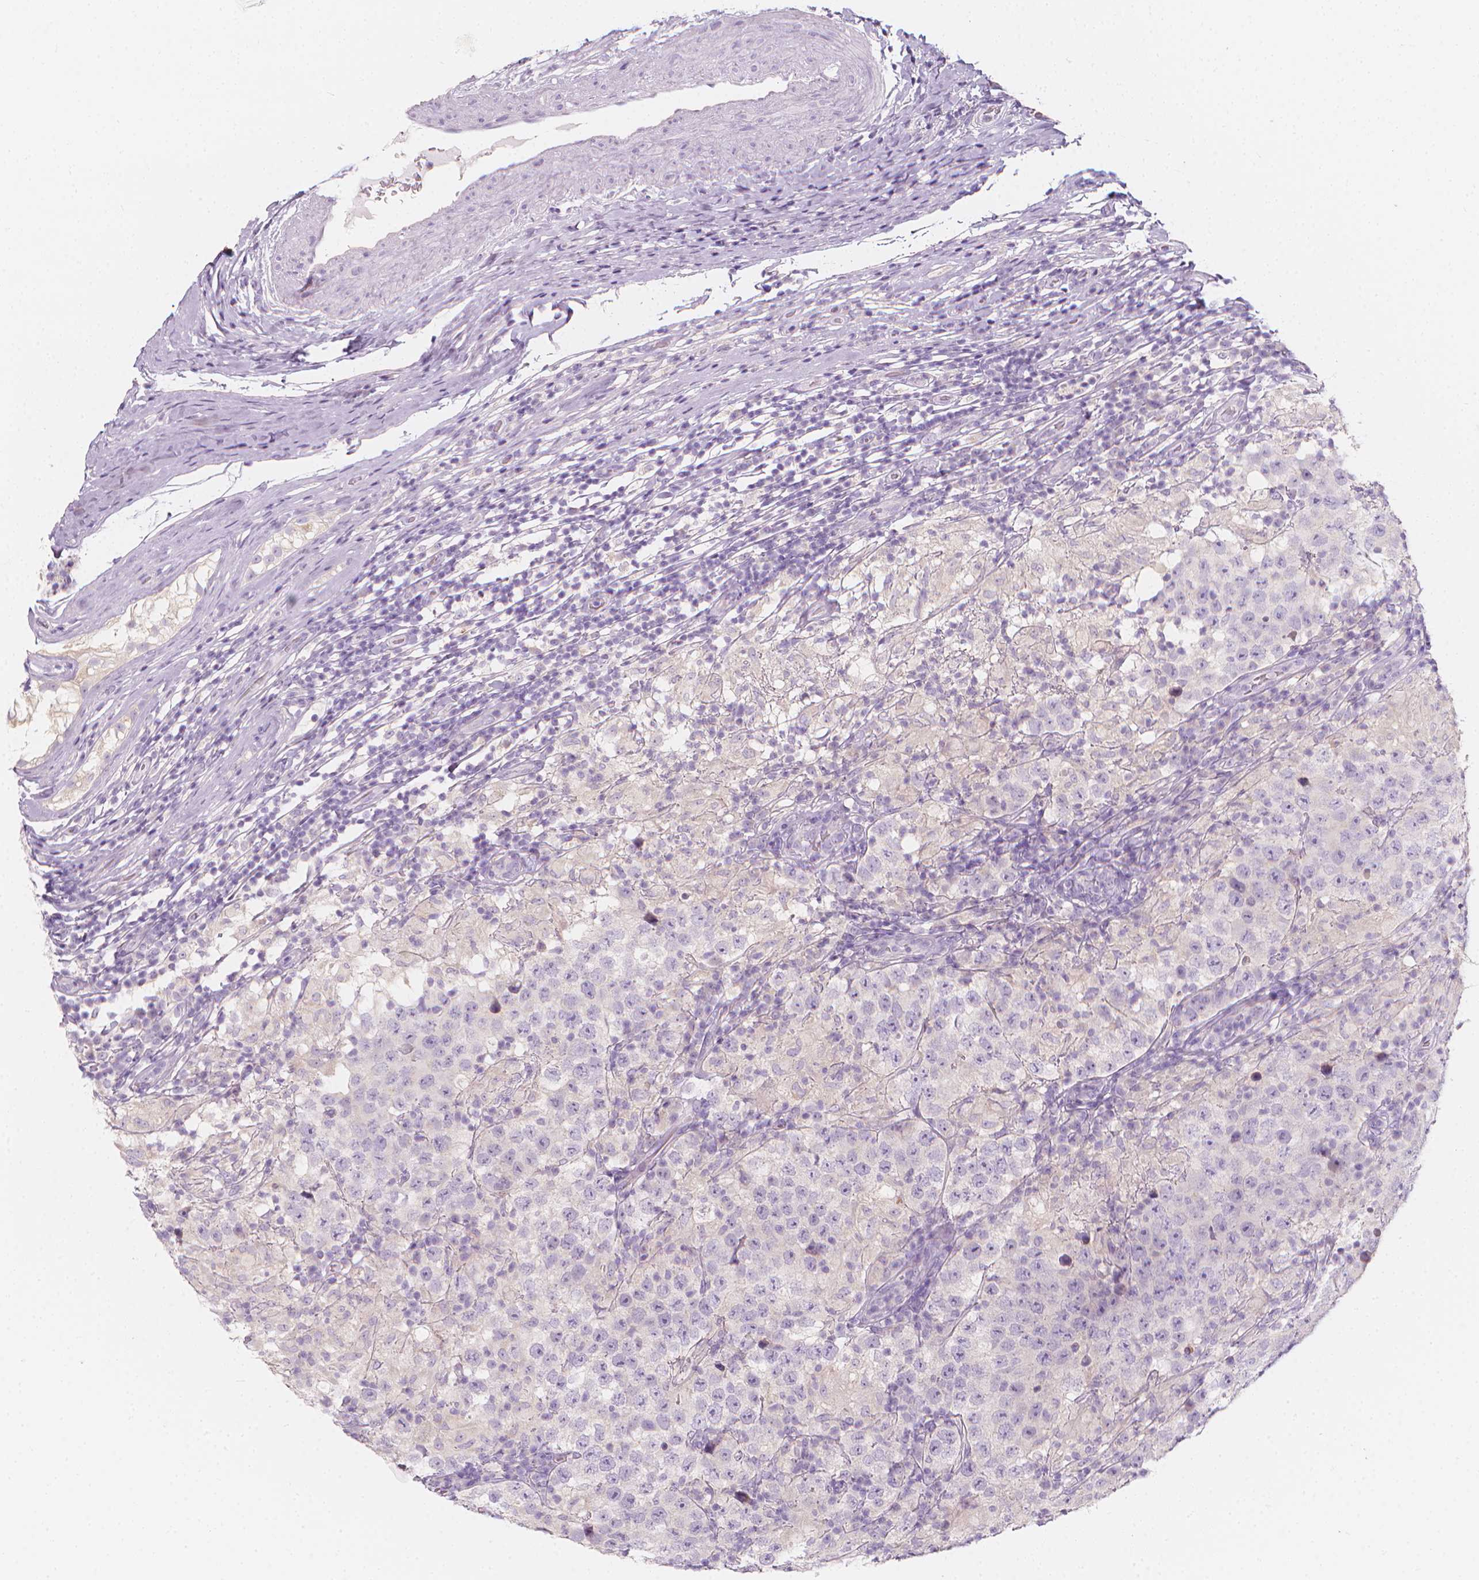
{"staining": {"intensity": "negative", "quantity": "none", "location": "none"}, "tissue": "testis cancer", "cell_type": "Tumor cells", "image_type": "cancer", "snomed": [{"axis": "morphology", "description": "Seminoma, NOS"}, {"axis": "morphology", "description": "Carcinoma, Embryonal, NOS"}, {"axis": "topography", "description": "Testis"}], "caption": "Immunohistochemistry (IHC) photomicrograph of human testis cancer (embryonal carcinoma) stained for a protein (brown), which displays no expression in tumor cells.", "gene": "RBFOX1", "patient": {"sex": "male", "age": 41}}